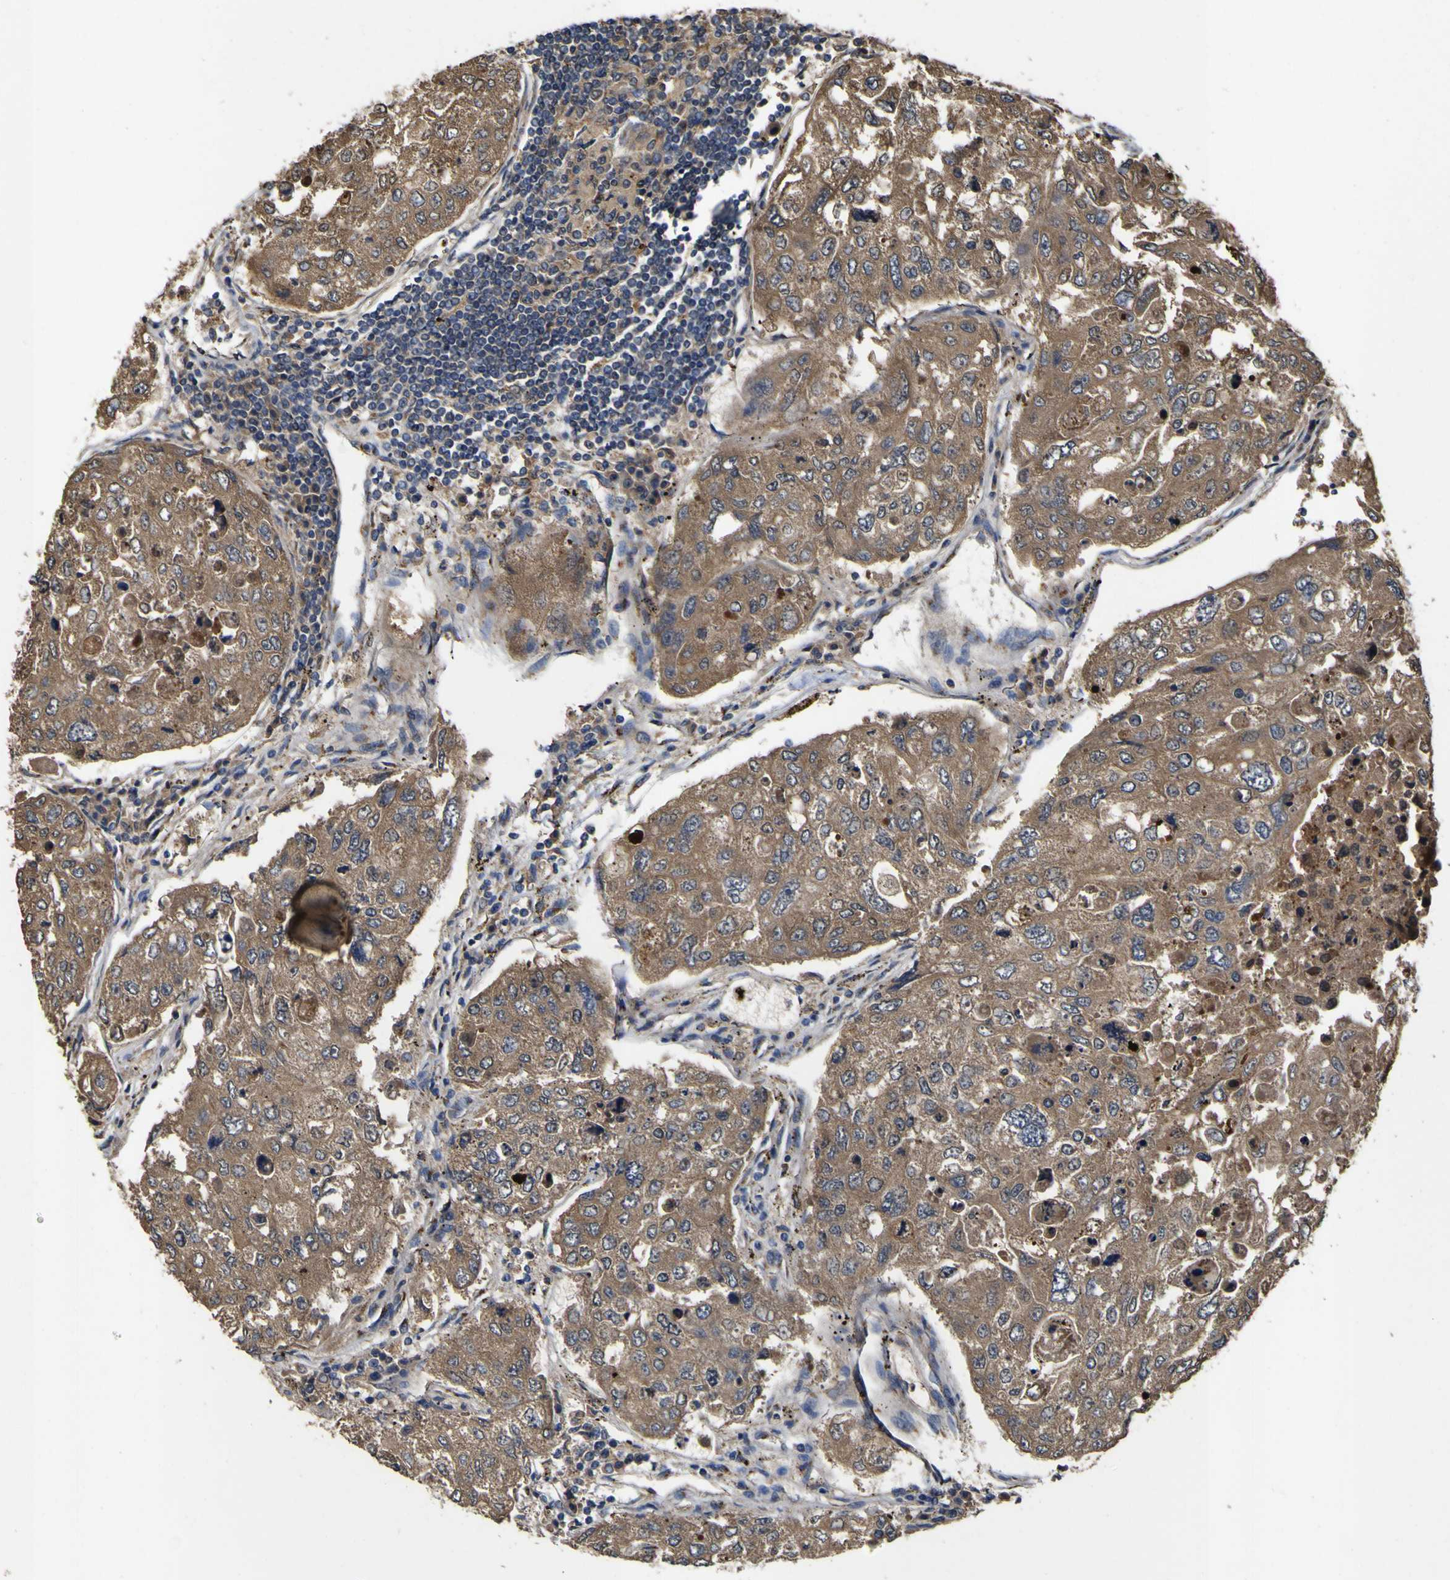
{"staining": {"intensity": "moderate", "quantity": ">75%", "location": "cytoplasmic/membranous"}, "tissue": "urothelial cancer", "cell_type": "Tumor cells", "image_type": "cancer", "snomed": [{"axis": "morphology", "description": "Urothelial carcinoma, High grade"}, {"axis": "topography", "description": "Lymph node"}, {"axis": "topography", "description": "Urinary bladder"}], "caption": "High-power microscopy captured an IHC micrograph of urothelial carcinoma (high-grade), revealing moderate cytoplasmic/membranous staining in approximately >75% of tumor cells.", "gene": "COA1", "patient": {"sex": "male", "age": 51}}